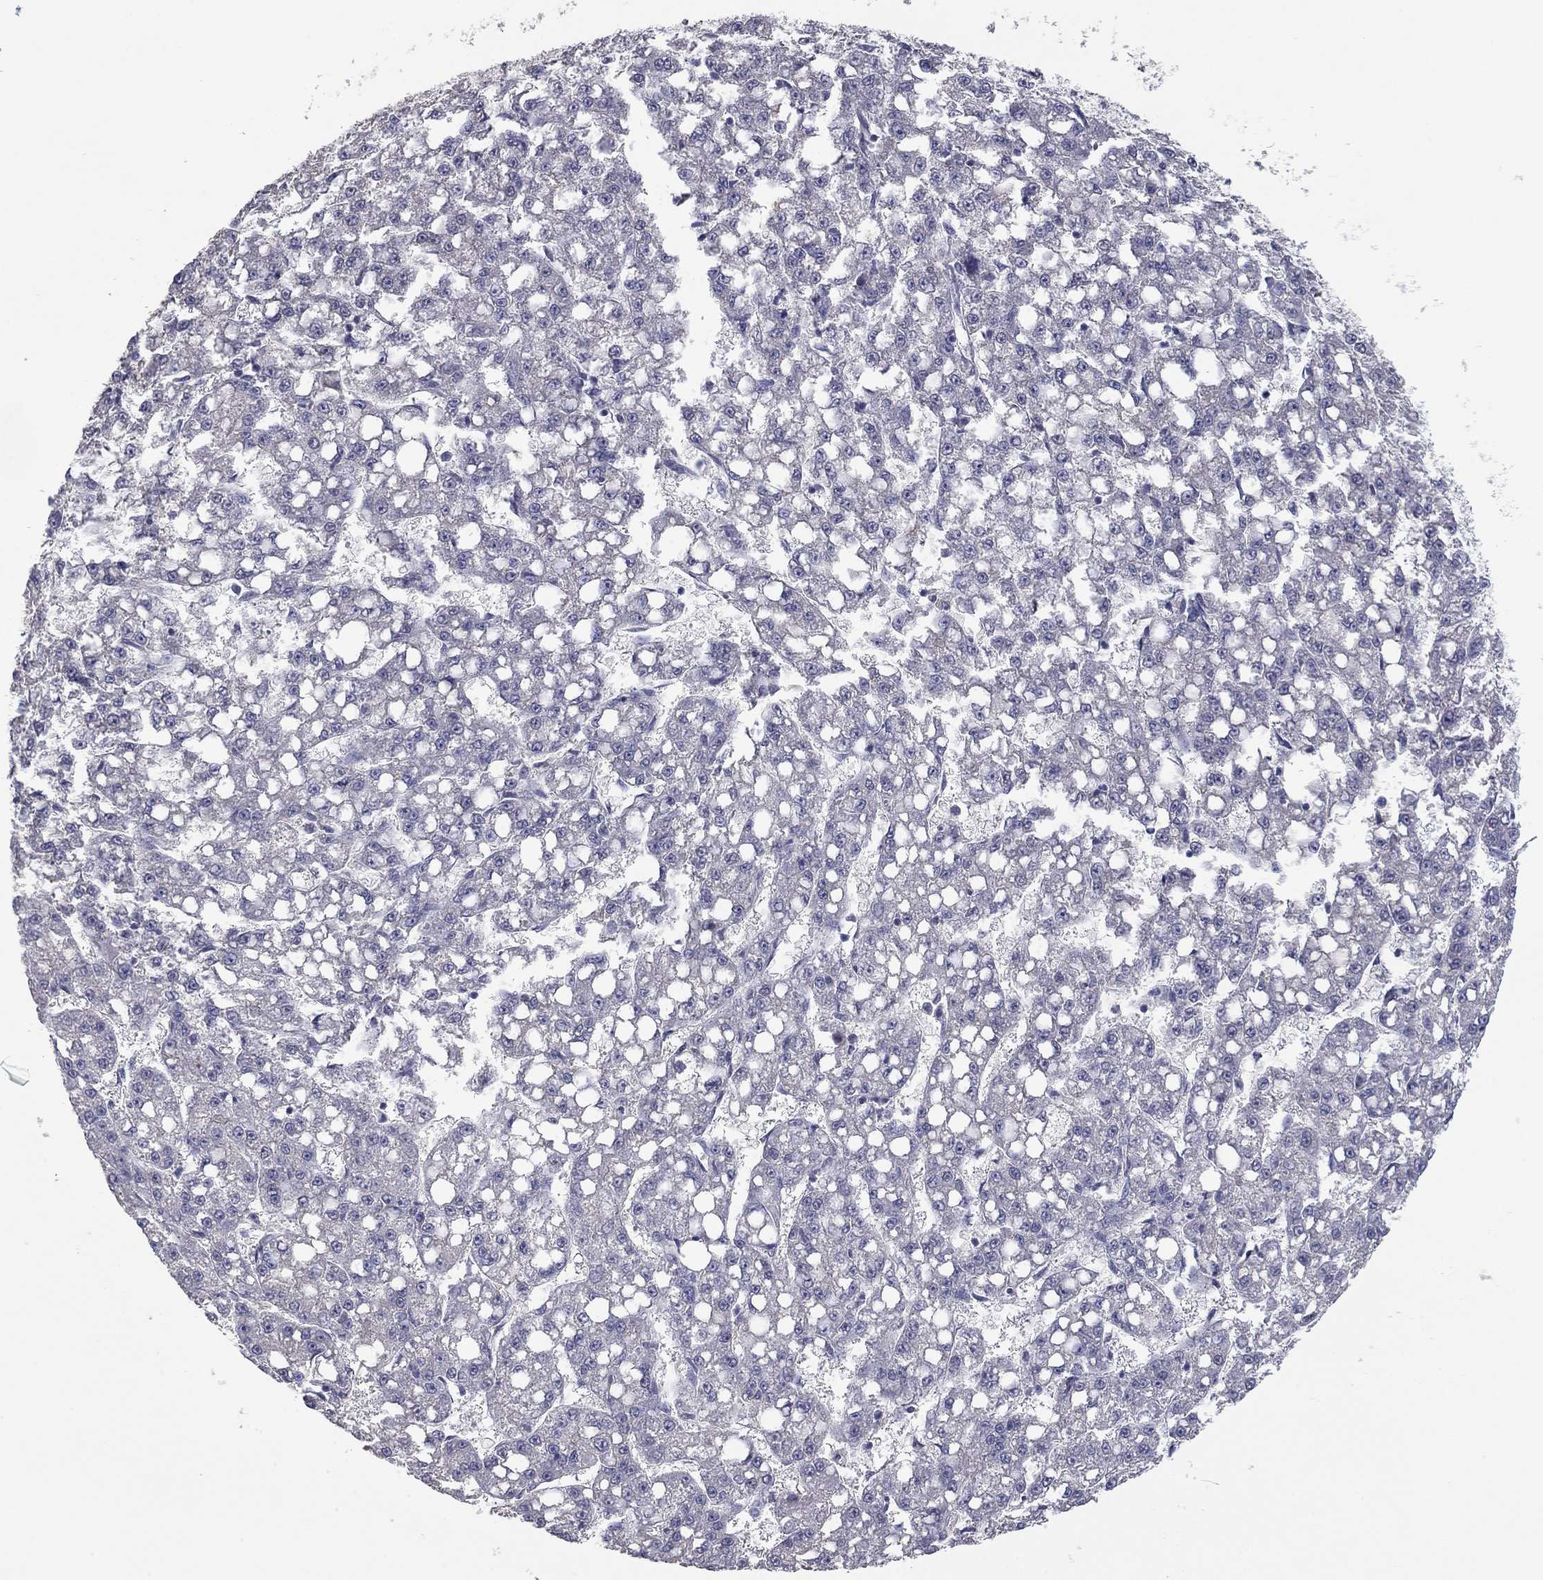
{"staining": {"intensity": "negative", "quantity": "none", "location": "none"}, "tissue": "liver cancer", "cell_type": "Tumor cells", "image_type": "cancer", "snomed": [{"axis": "morphology", "description": "Carcinoma, Hepatocellular, NOS"}, {"axis": "topography", "description": "Liver"}], "caption": "Immunohistochemical staining of liver cancer reveals no significant staining in tumor cells. (DAB IHC with hematoxylin counter stain).", "gene": "IP6K3", "patient": {"sex": "female", "age": 65}}